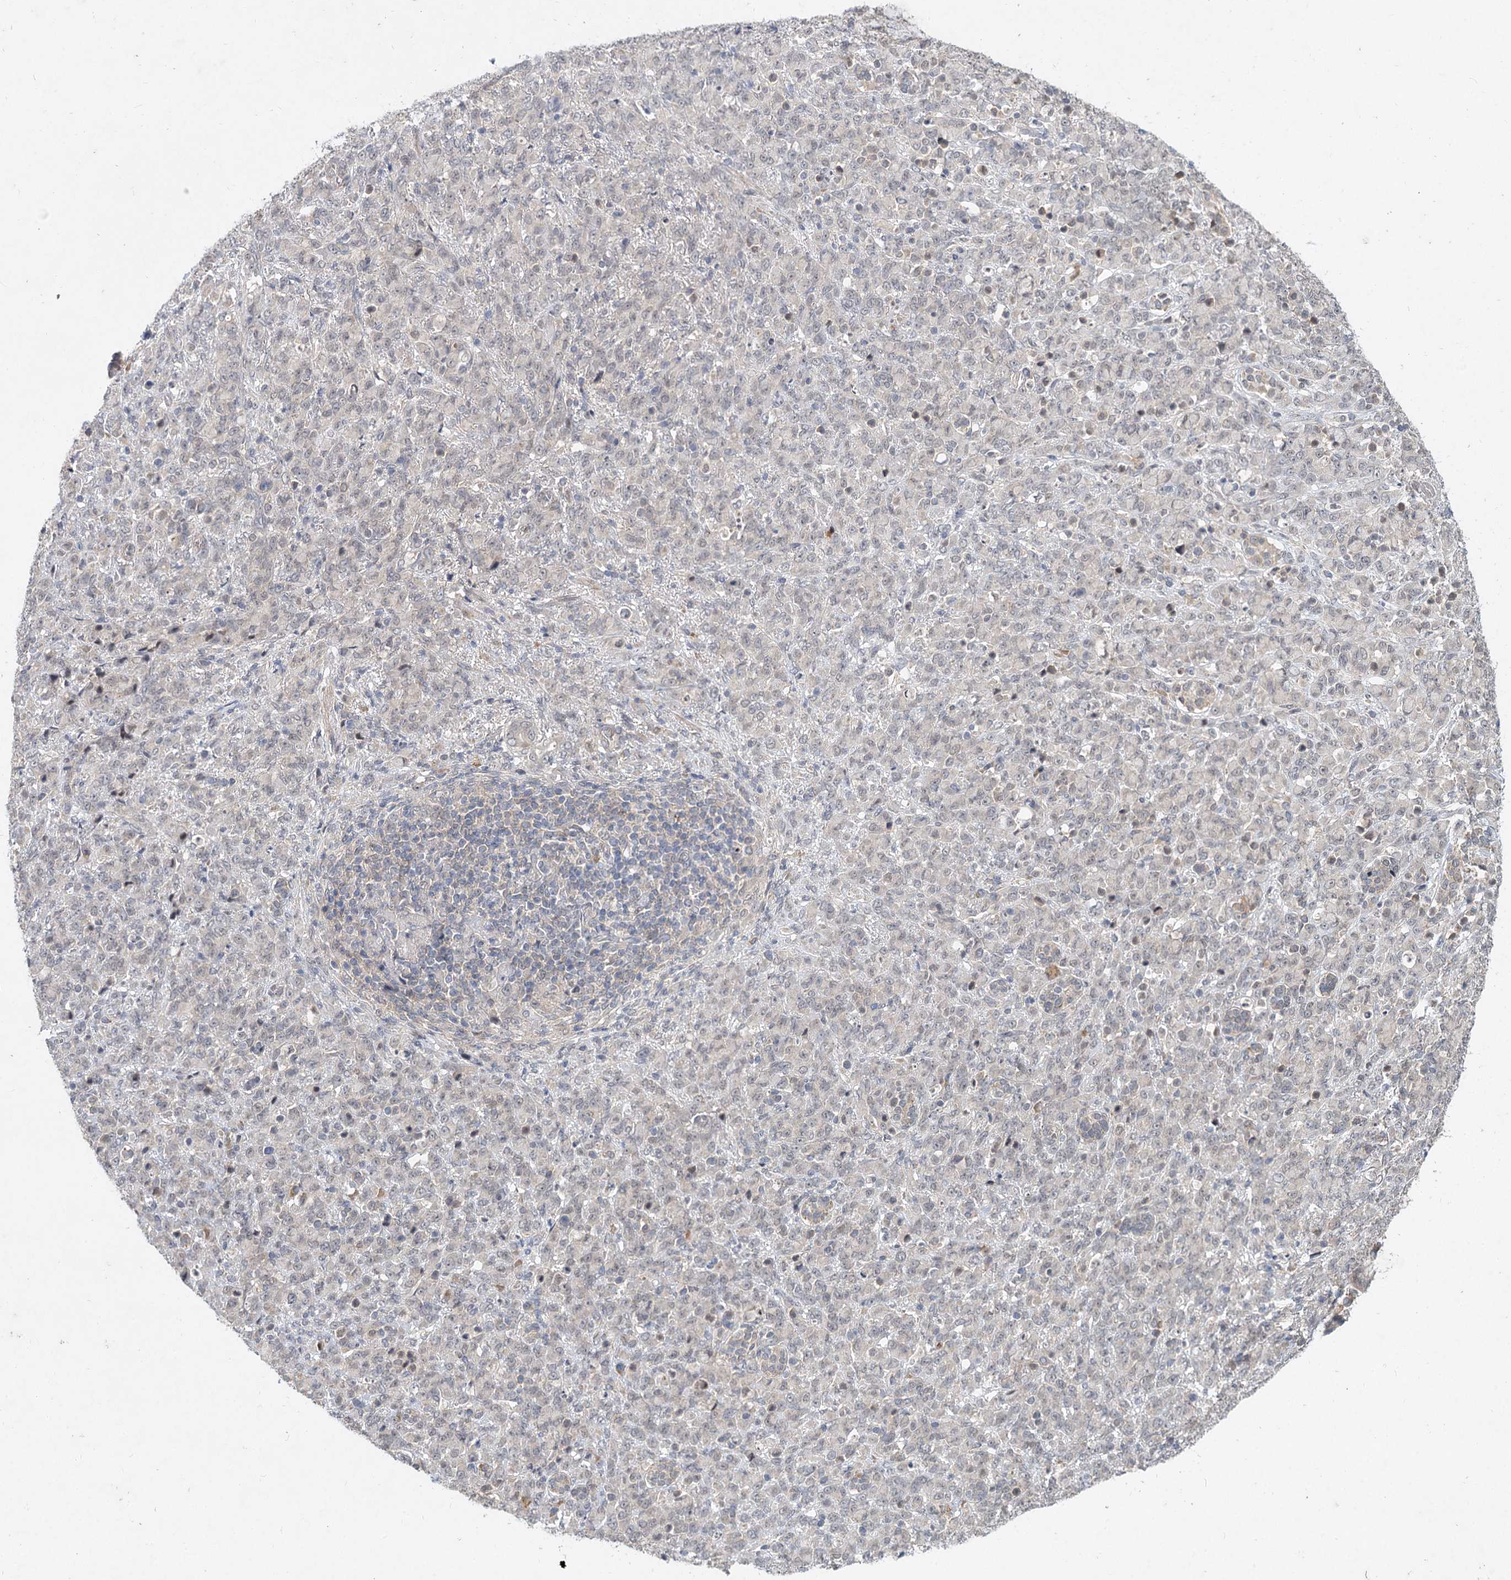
{"staining": {"intensity": "negative", "quantity": "none", "location": "none"}, "tissue": "stomach cancer", "cell_type": "Tumor cells", "image_type": "cancer", "snomed": [{"axis": "morphology", "description": "Adenocarcinoma, NOS"}, {"axis": "topography", "description": "Stomach"}], "caption": "High power microscopy histopathology image of an immunohistochemistry micrograph of stomach adenocarcinoma, revealing no significant expression in tumor cells.", "gene": "AP3B1", "patient": {"sex": "female", "age": 79}}